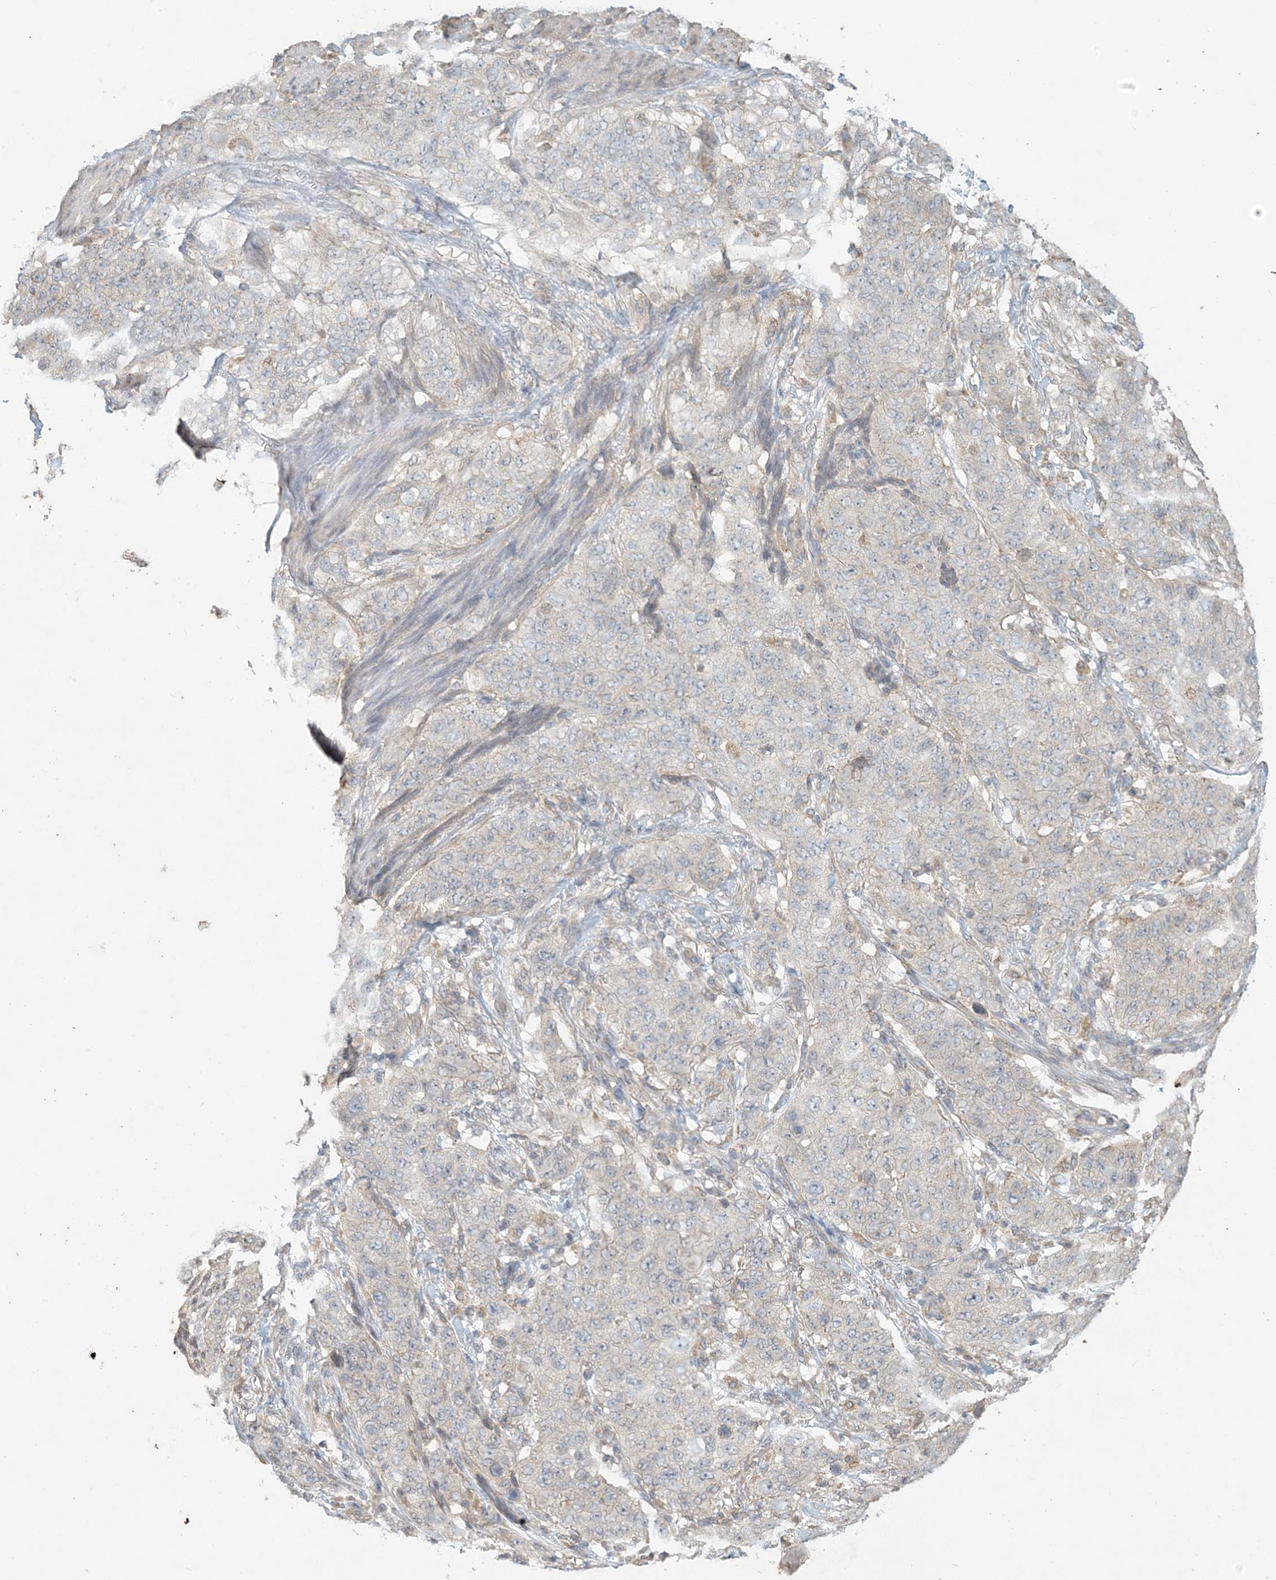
{"staining": {"intensity": "negative", "quantity": "none", "location": "none"}, "tissue": "stomach cancer", "cell_type": "Tumor cells", "image_type": "cancer", "snomed": [{"axis": "morphology", "description": "Adenocarcinoma, NOS"}, {"axis": "topography", "description": "Stomach"}], "caption": "Immunohistochemical staining of human adenocarcinoma (stomach) exhibits no significant positivity in tumor cells. (Brightfield microscopy of DAB immunohistochemistry at high magnification).", "gene": "MCOLN1", "patient": {"sex": "male", "age": 48}}